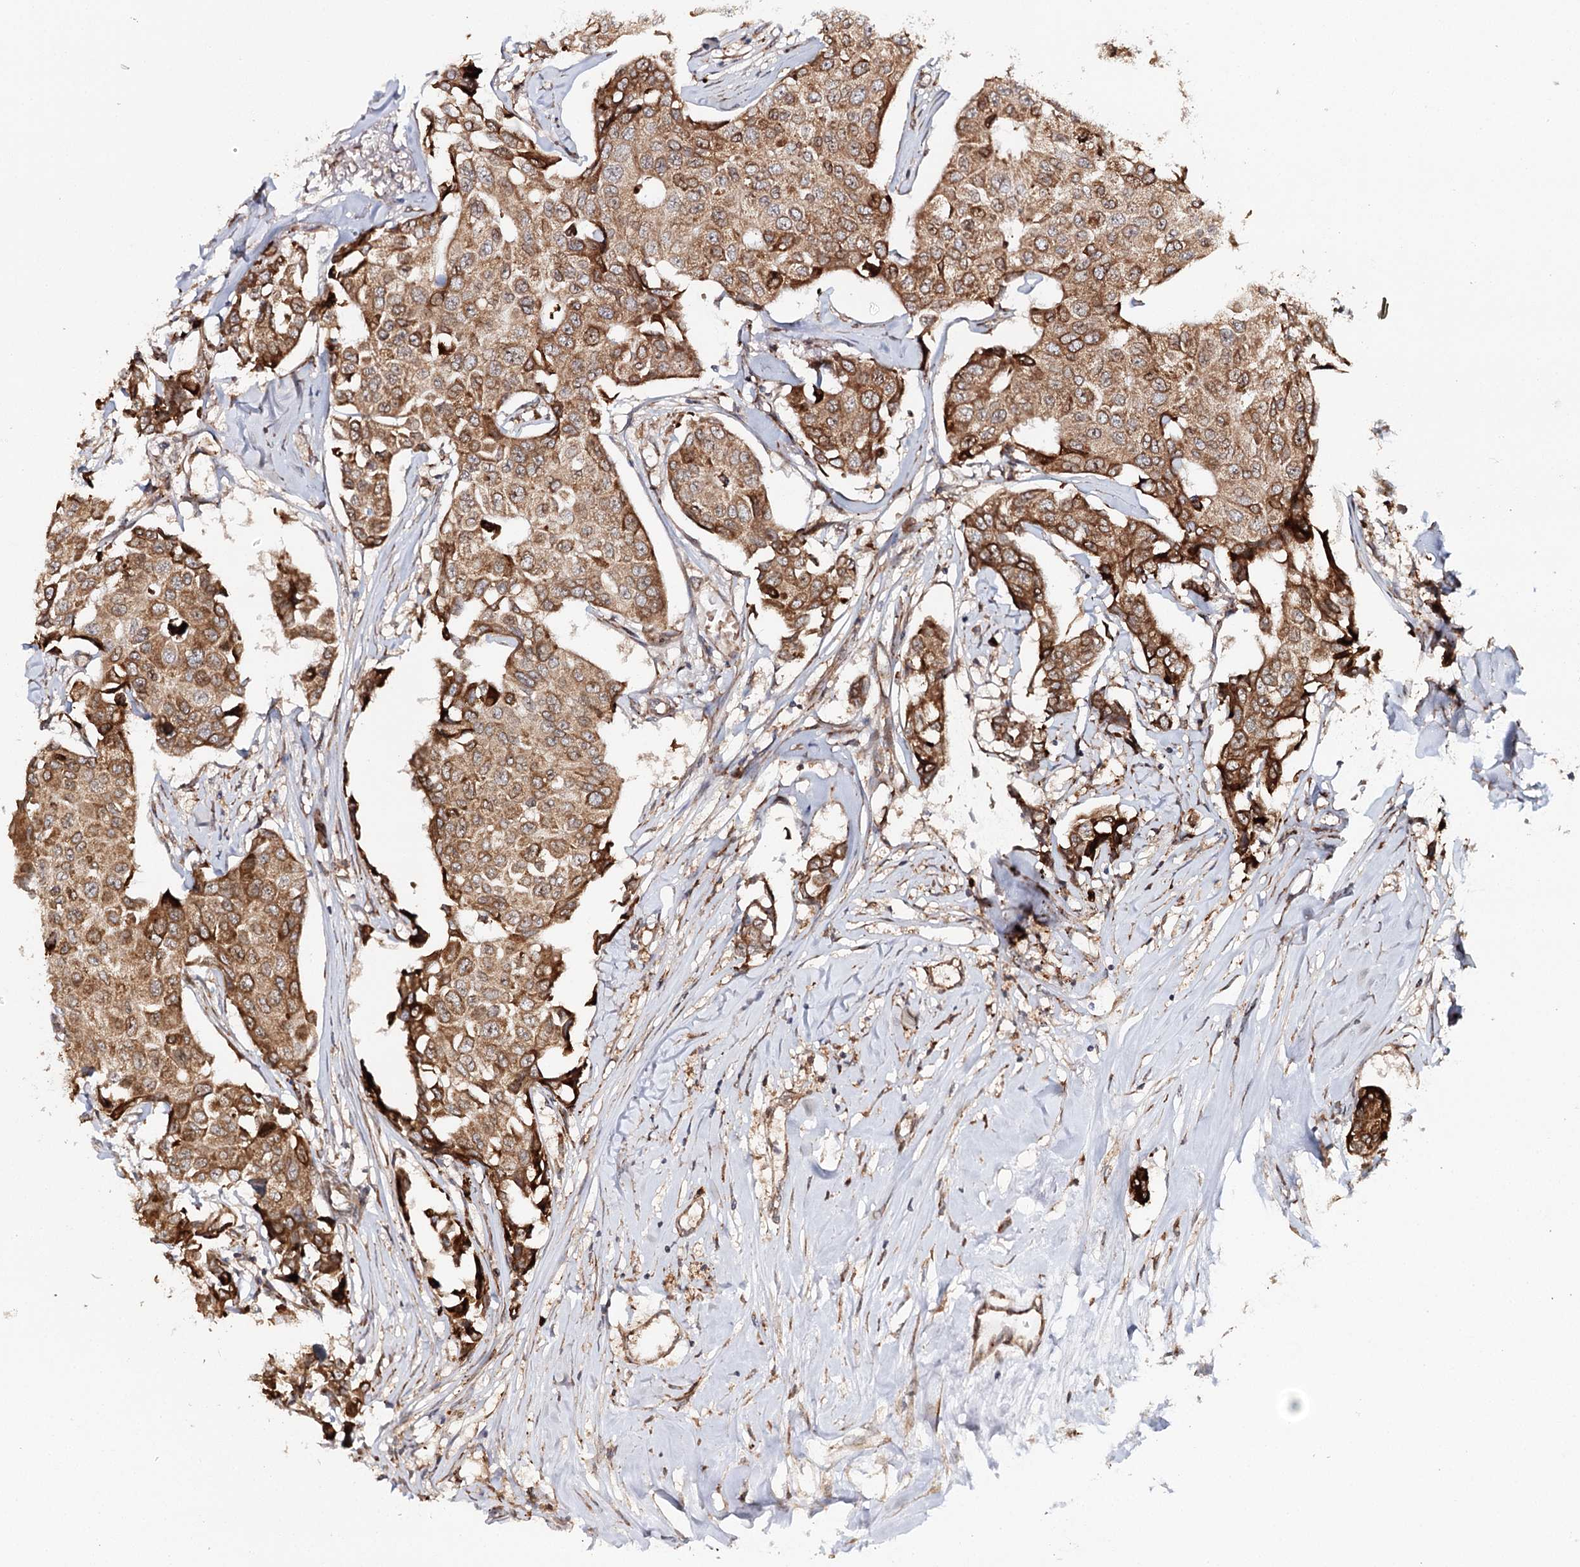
{"staining": {"intensity": "moderate", "quantity": ">75%", "location": "cytoplasmic/membranous"}, "tissue": "breast cancer", "cell_type": "Tumor cells", "image_type": "cancer", "snomed": [{"axis": "morphology", "description": "Duct carcinoma"}, {"axis": "topography", "description": "Breast"}], "caption": "IHC (DAB) staining of breast cancer (invasive ductal carcinoma) exhibits moderate cytoplasmic/membranous protein positivity in about >75% of tumor cells. (brown staining indicates protein expression, while blue staining denotes nuclei).", "gene": "MKNK1", "patient": {"sex": "female", "age": 80}}